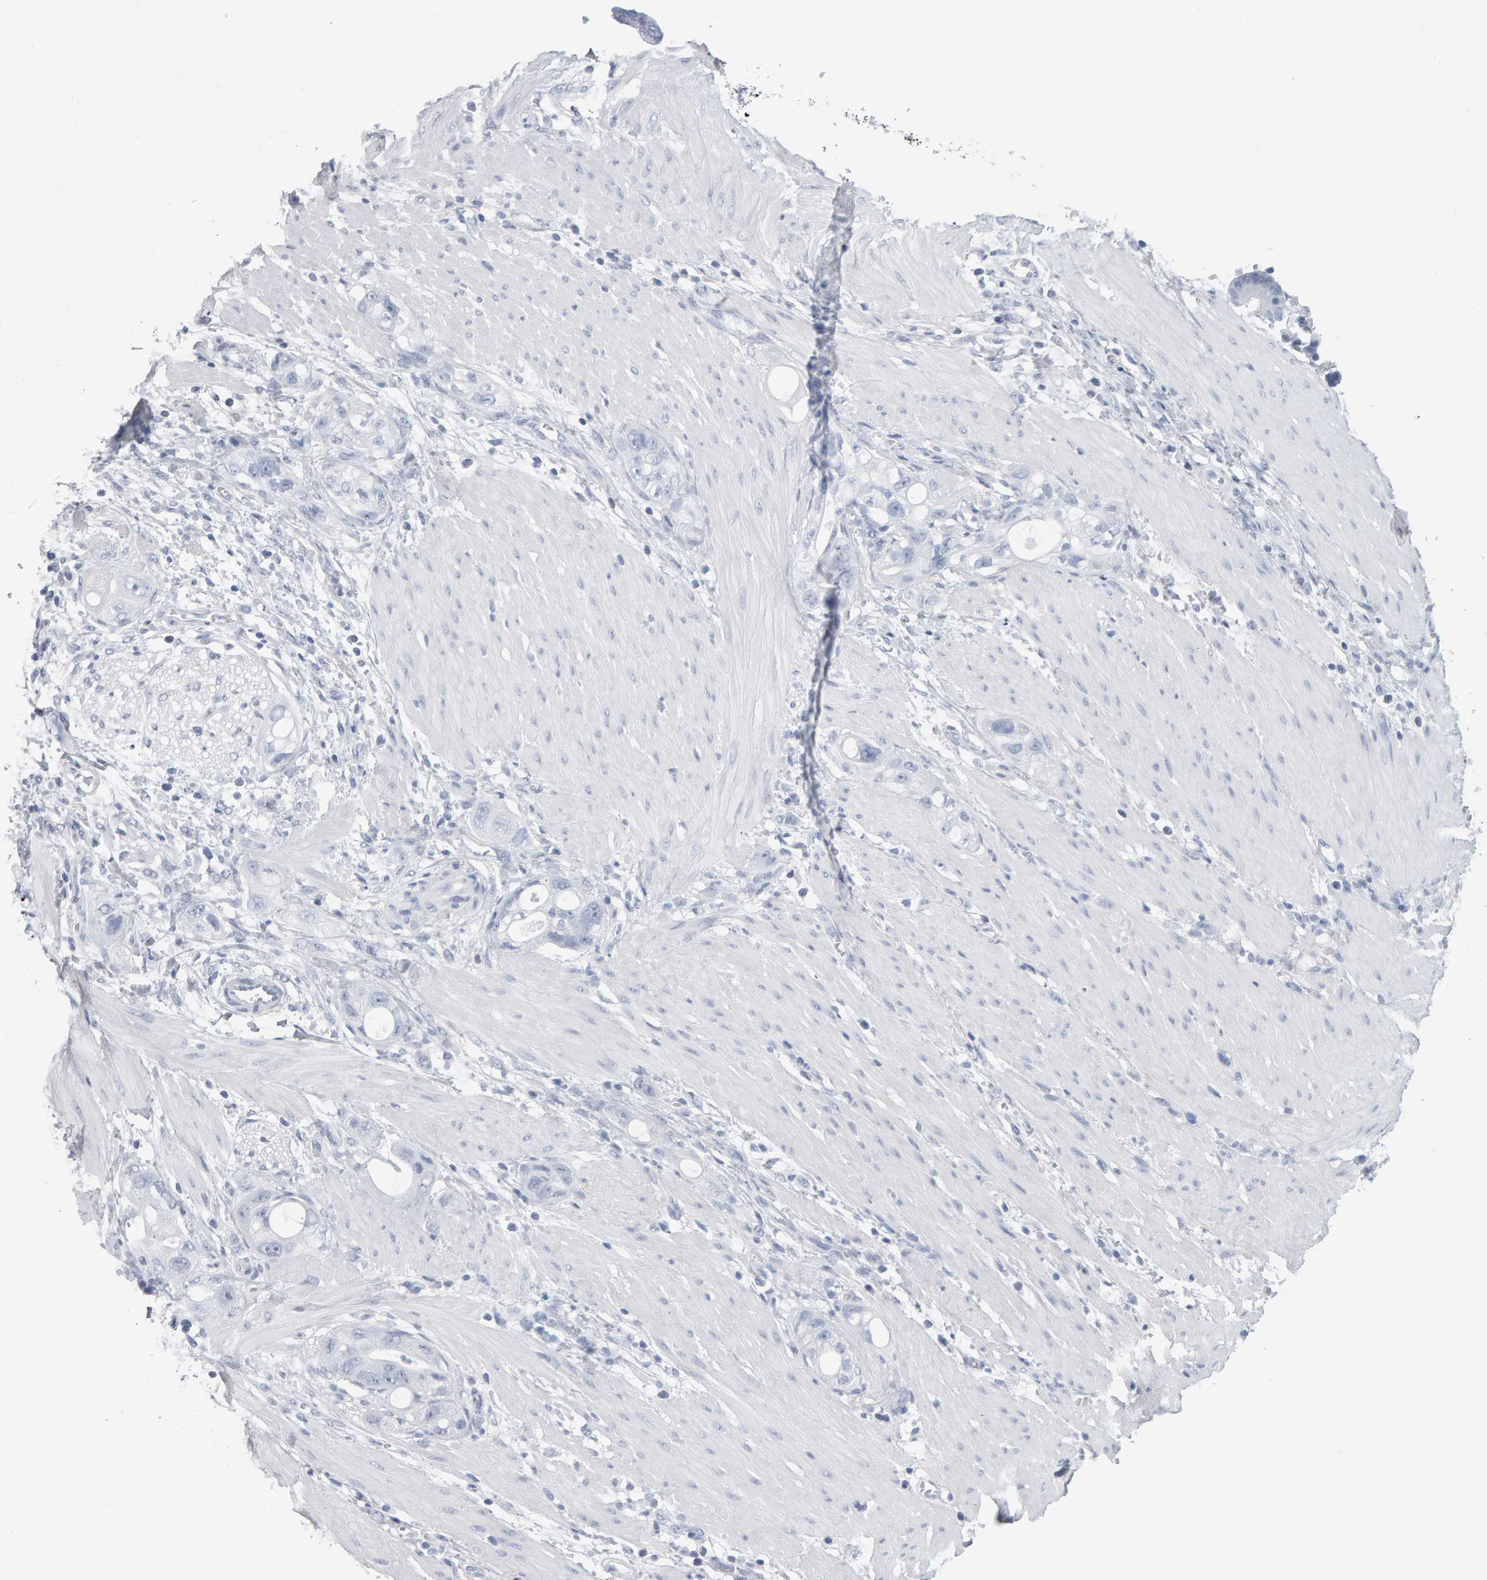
{"staining": {"intensity": "negative", "quantity": "none", "location": "none"}, "tissue": "stomach cancer", "cell_type": "Tumor cells", "image_type": "cancer", "snomed": [{"axis": "morphology", "description": "Adenocarcinoma, NOS"}, {"axis": "topography", "description": "Stomach"}, {"axis": "topography", "description": "Stomach, lower"}], "caption": "Photomicrograph shows no significant protein staining in tumor cells of stomach cancer.", "gene": "NCDN", "patient": {"sex": "female", "age": 48}}